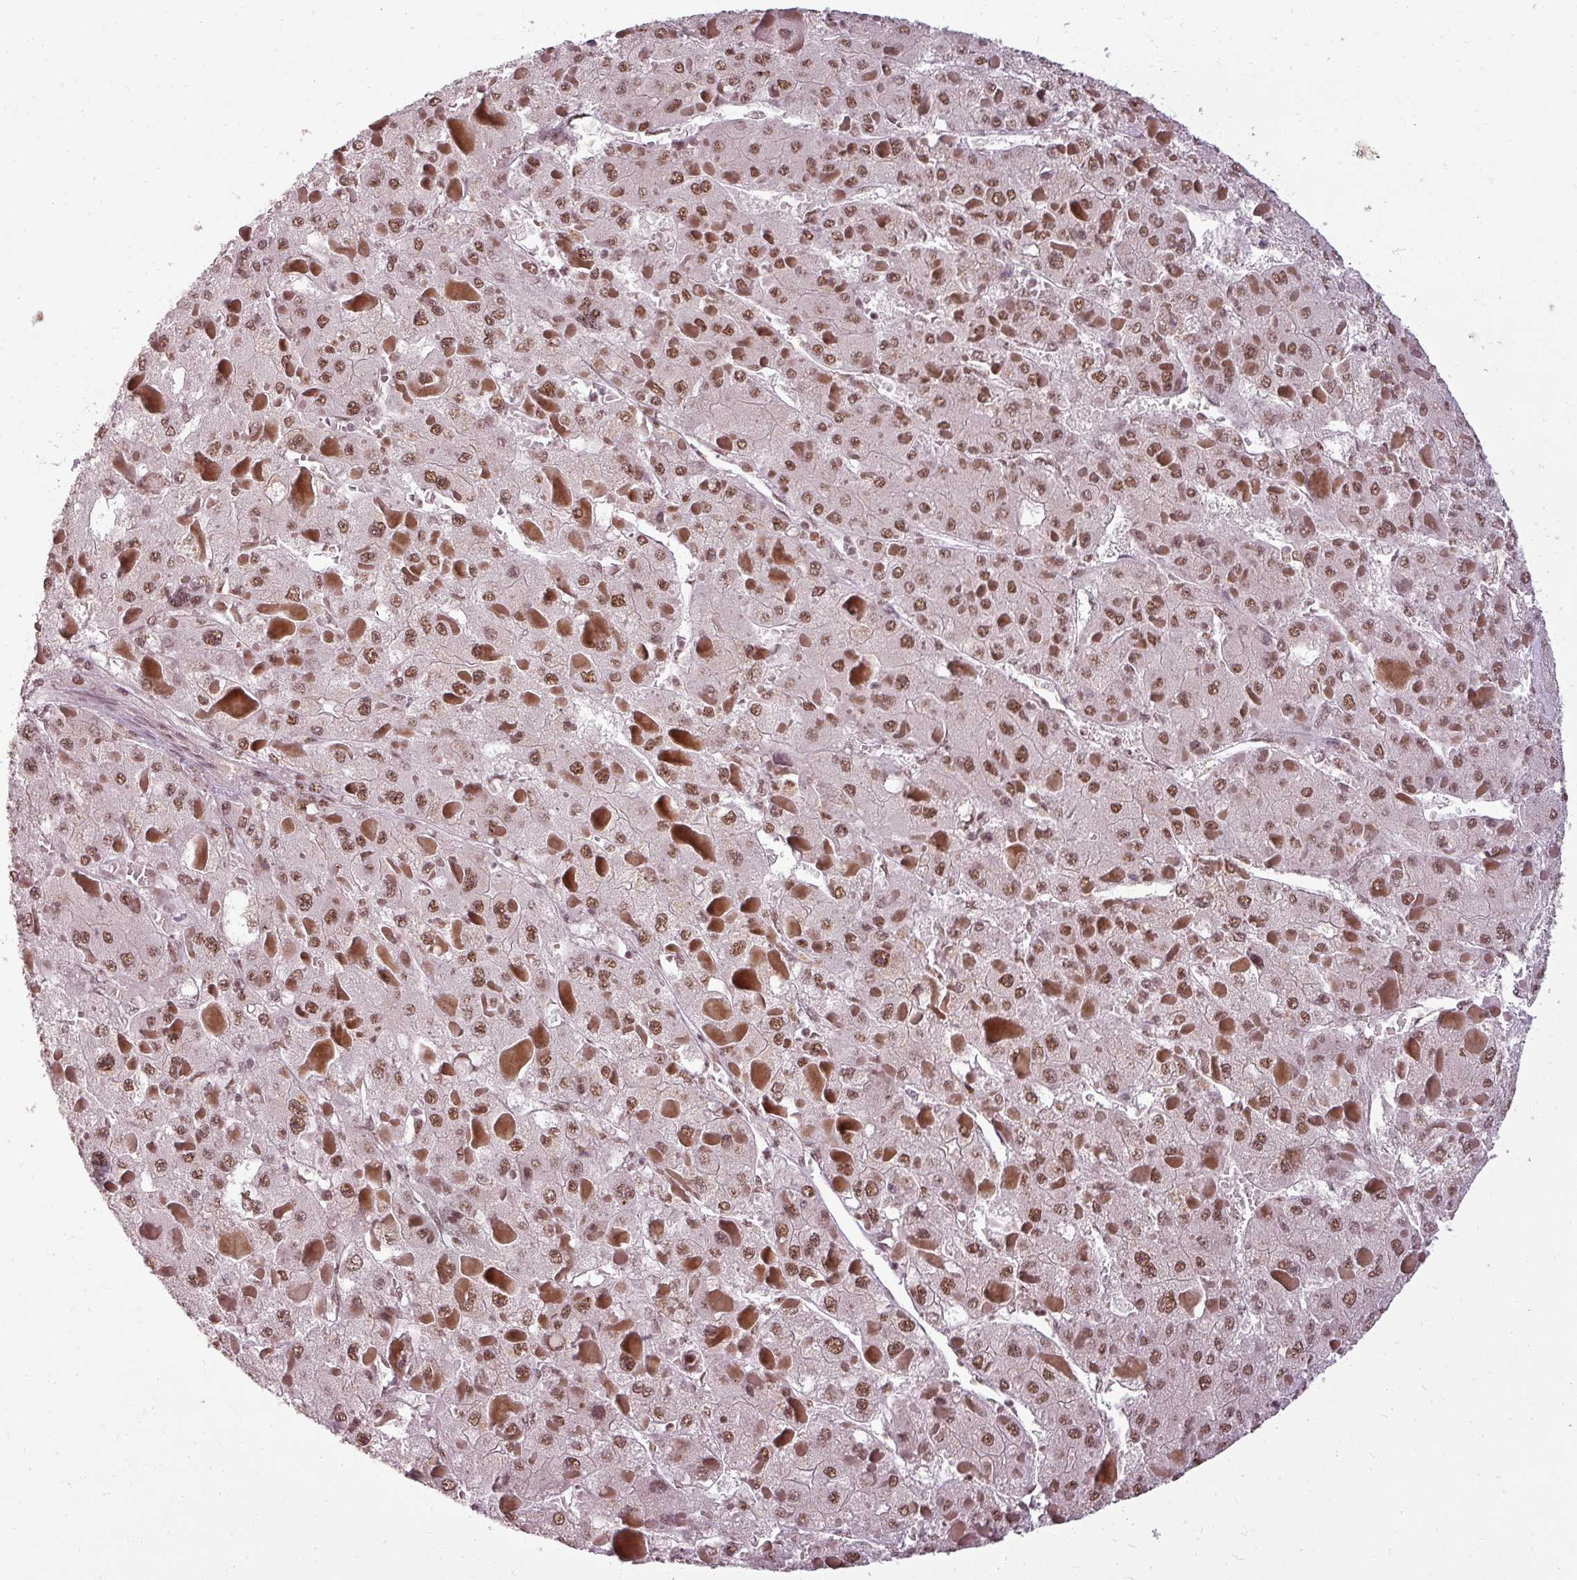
{"staining": {"intensity": "moderate", "quantity": ">75%", "location": "nuclear"}, "tissue": "liver cancer", "cell_type": "Tumor cells", "image_type": "cancer", "snomed": [{"axis": "morphology", "description": "Carcinoma, Hepatocellular, NOS"}, {"axis": "topography", "description": "Liver"}], "caption": "The photomicrograph reveals staining of hepatocellular carcinoma (liver), revealing moderate nuclear protein expression (brown color) within tumor cells.", "gene": "BCAS3", "patient": {"sex": "female", "age": 73}}